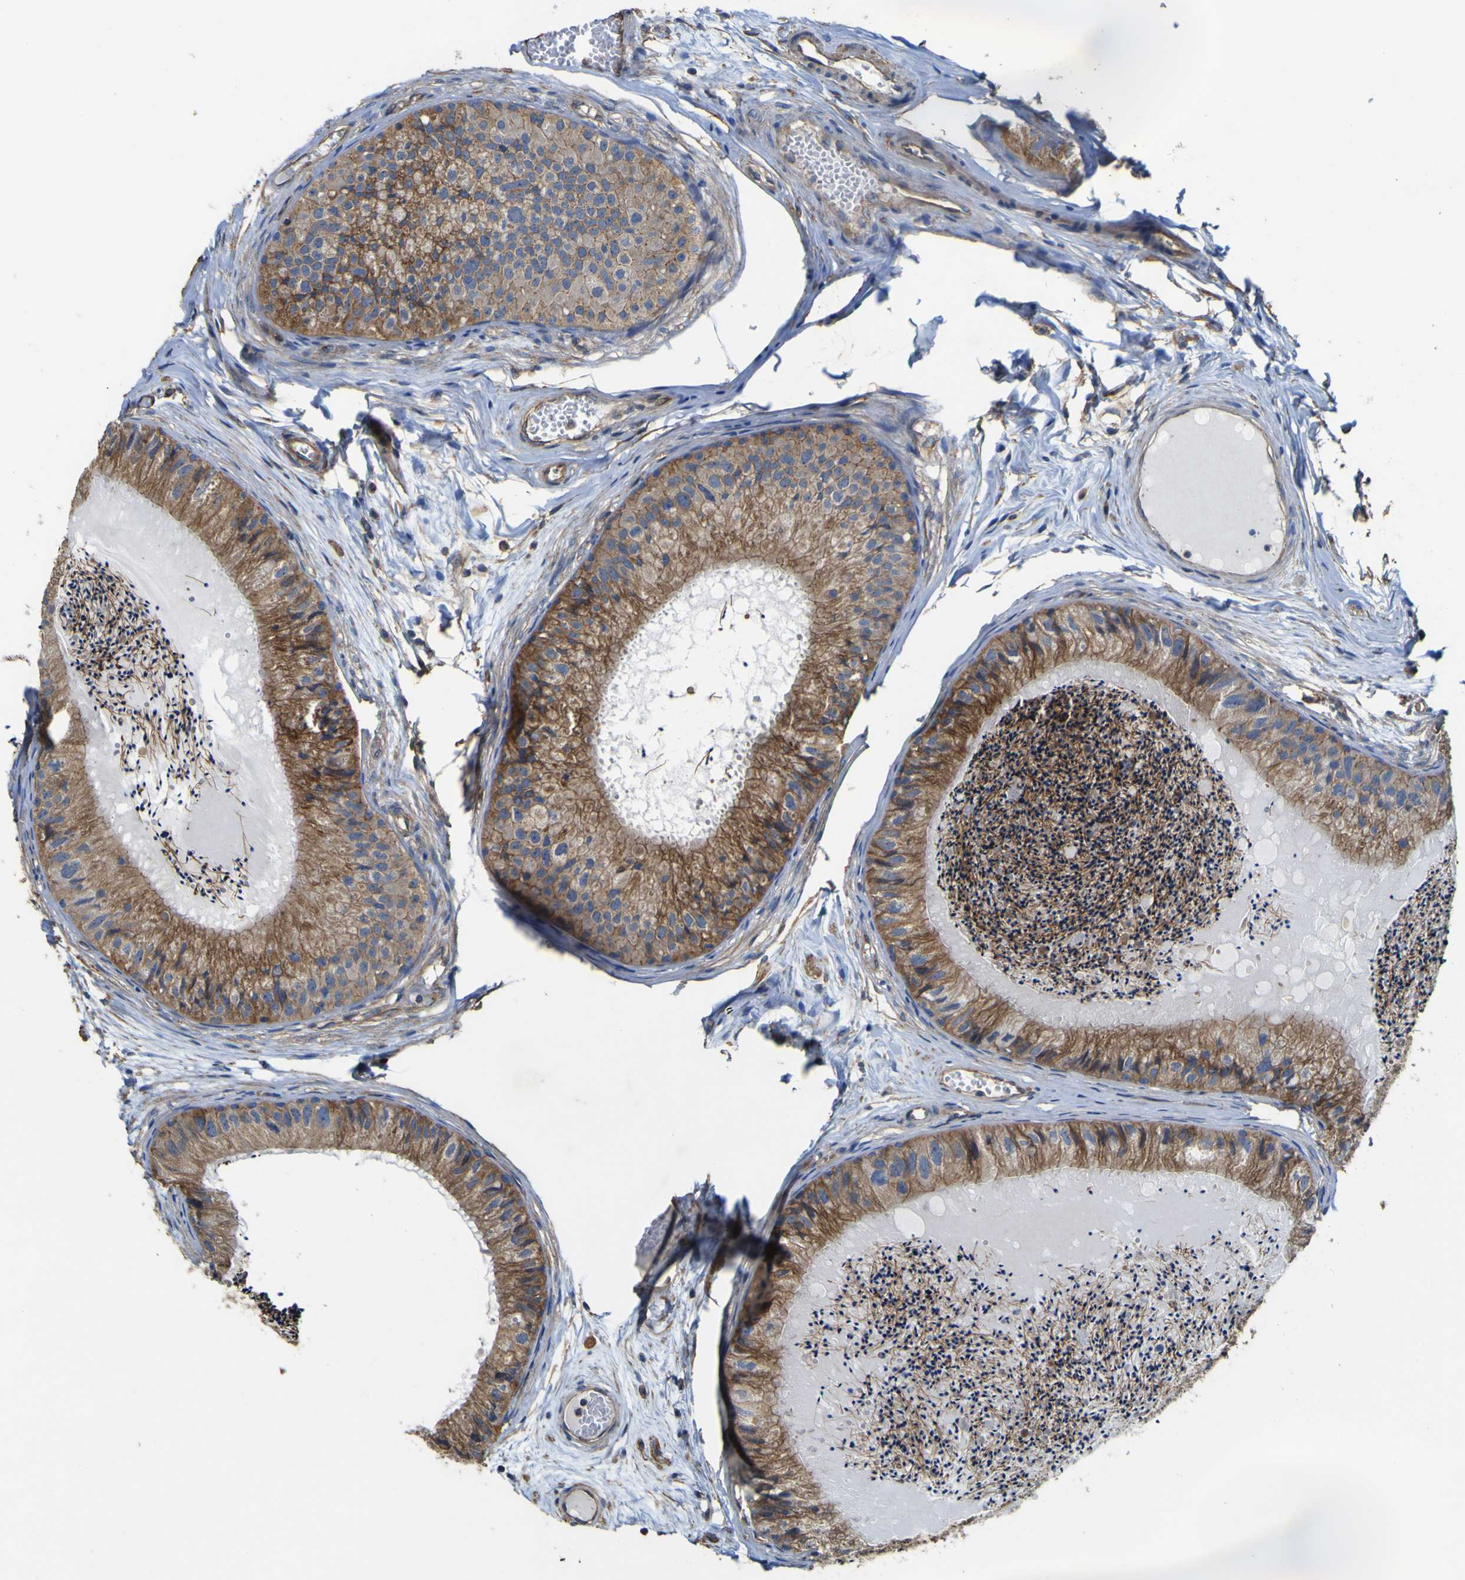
{"staining": {"intensity": "moderate", "quantity": ">75%", "location": "cytoplasmic/membranous"}, "tissue": "epididymis", "cell_type": "Glandular cells", "image_type": "normal", "snomed": [{"axis": "morphology", "description": "Normal tissue, NOS"}, {"axis": "topography", "description": "Epididymis"}], "caption": "Immunohistochemistry (IHC) image of normal human epididymis stained for a protein (brown), which shows medium levels of moderate cytoplasmic/membranous positivity in approximately >75% of glandular cells.", "gene": "TNFSF15", "patient": {"sex": "male", "age": 31}}